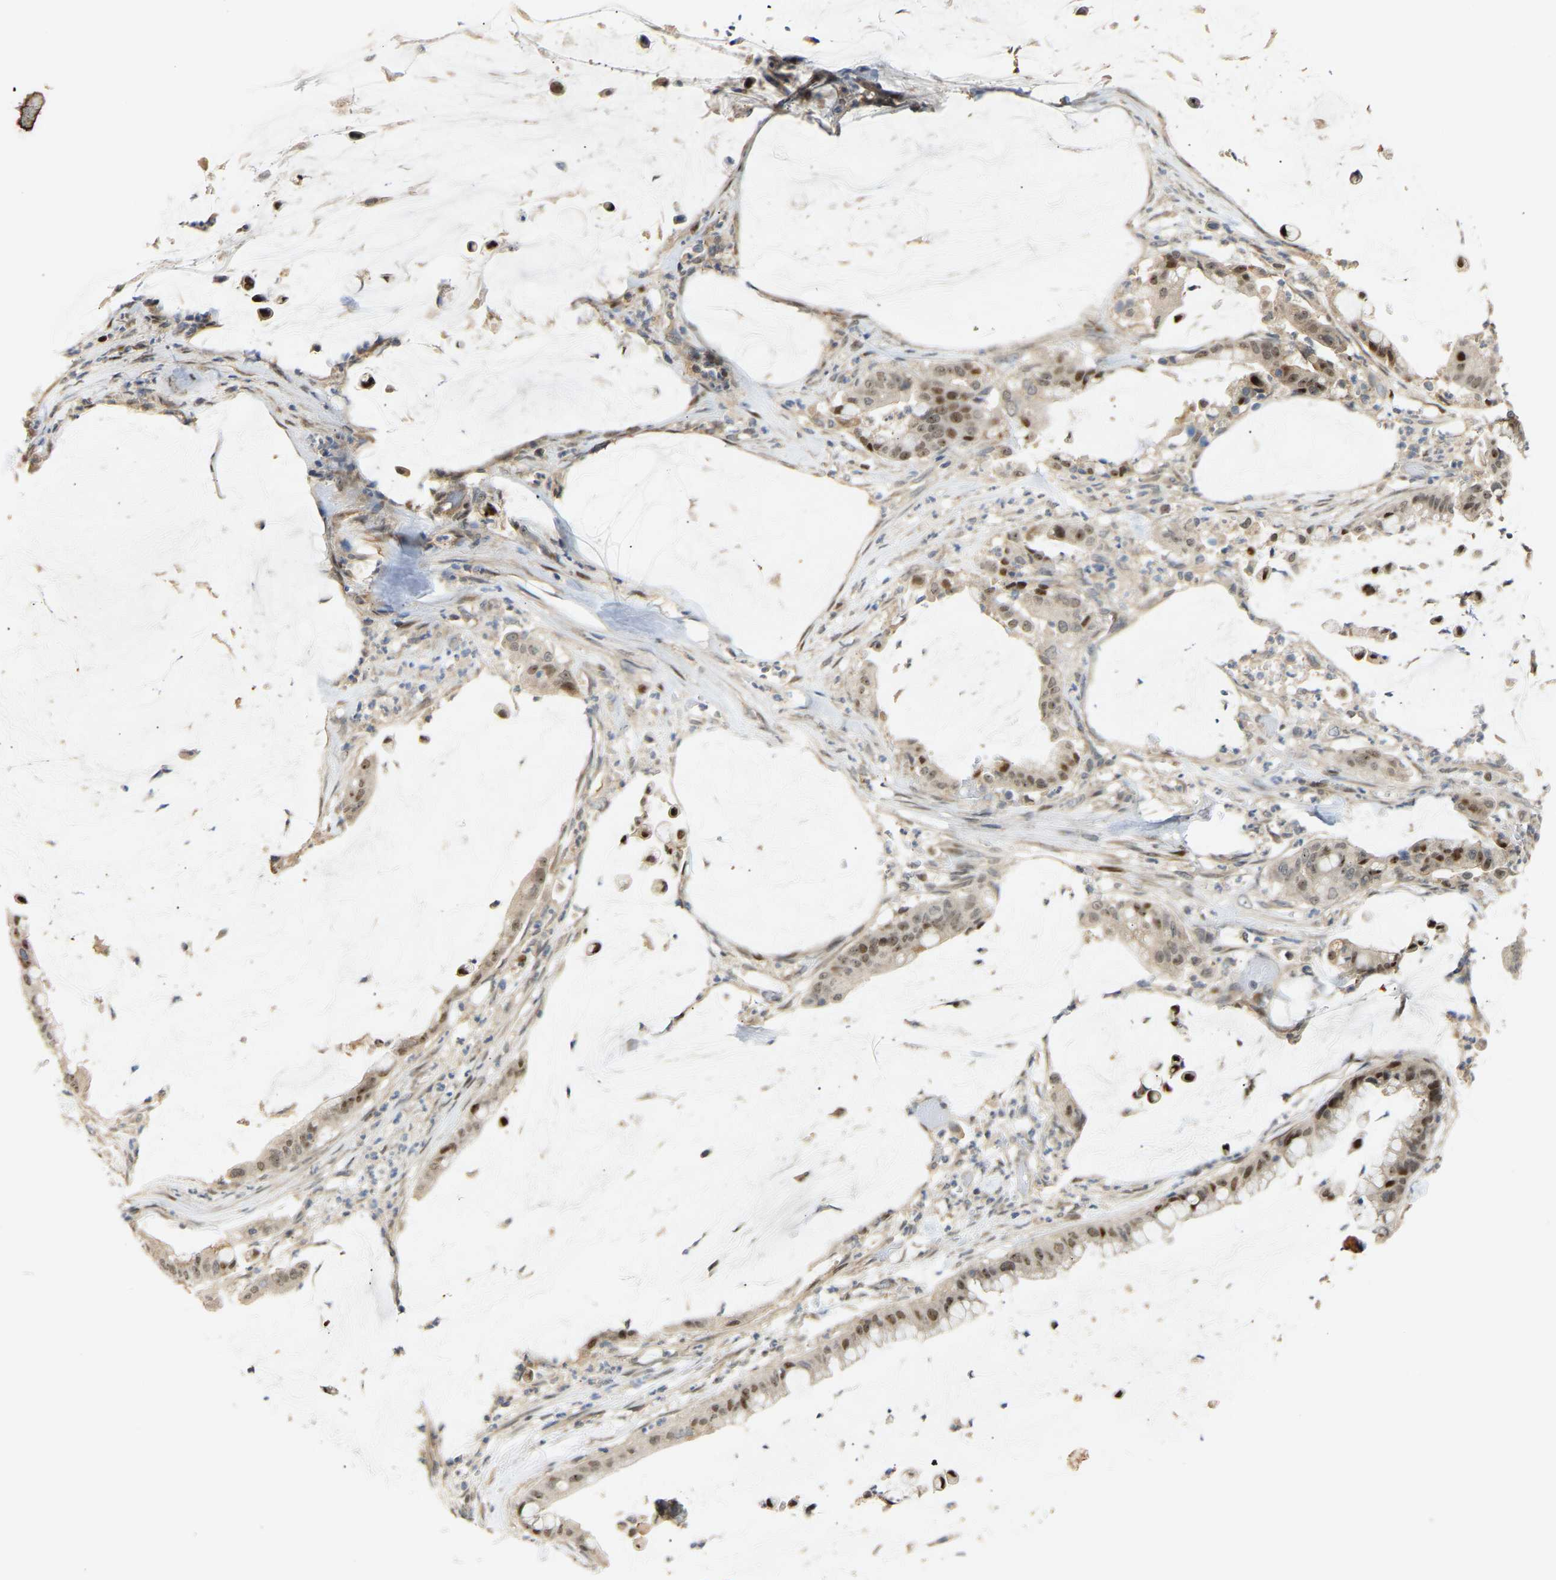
{"staining": {"intensity": "weak", "quantity": ">75%", "location": "cytoplasmic/membranous,nuclear"}, "tissue": "pancreatic cancer", "cell_type": "Tumor cells", "image_type": "cancer", "snomed": [{"axis": "morphology", "description": "Adenocarcinoma, NOS"}, {"axis": "topography", "description": "Pancreas"}], "caption": "Immunohistochemistry (IHC) histopathology image of neoplastic tissue: pancreatic cancer stained using immunohistochemistry (IHC) exhibits low levels of weak protein expression localized specifically in the cytoplasmic/membranous and nuclear of tumor cells, appearing as a cytoplasmic/membranous and nuclear brown color.", "gene": "PTPN4", "patient": {"sex": "male", "age": 41}}